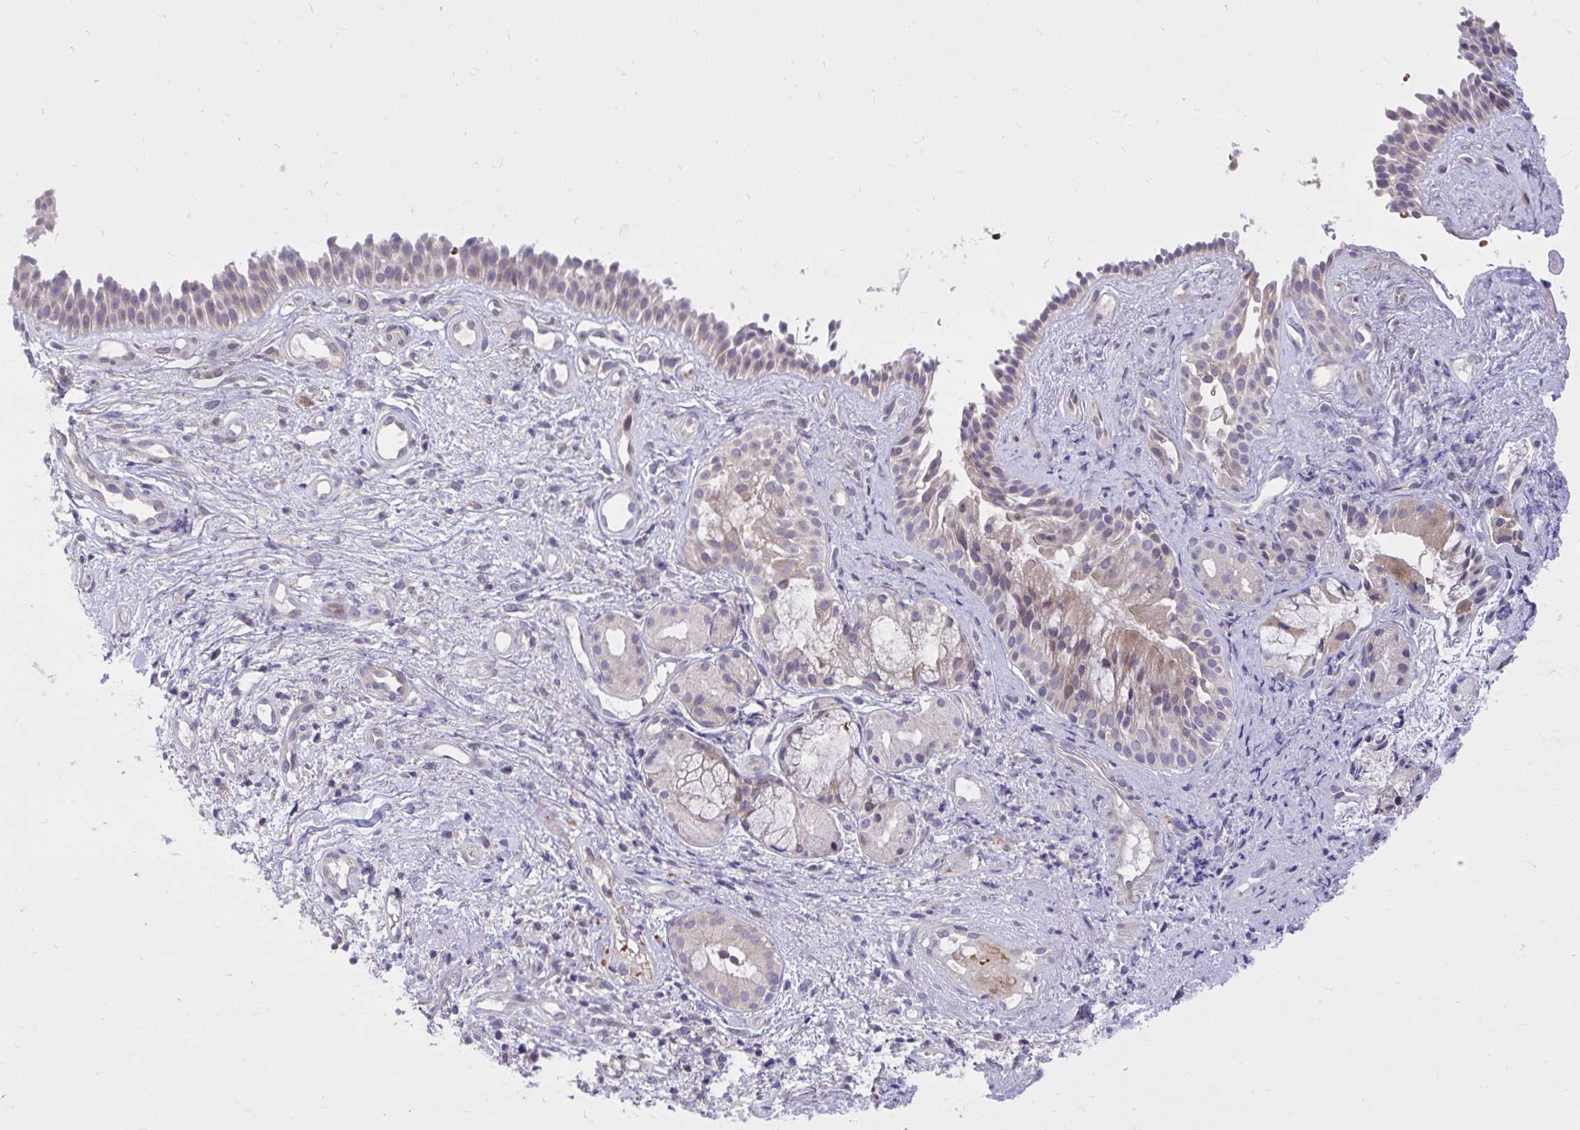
{"staining": {"intensity": "weak", "quantity": "25%-75%", "location": "cytoplasmic/membranous"}, "tissue": "nasopharynx", "cell_type": "Respiratory epithelial cells", "image_type": "normal", "snomed": [{"axis": "morphology", "description": "Normal tissue, NOS"}, {"axis": "morphology", "description": "Inflammation, NOS"}, {"axis": "topography", "description": "Nasopharynx"}], "caption": "Protein expression analysis of benign nasopharynx exhibits weak cytoplasmic/membranous positivity in approximately 25%-75% of respiratory epithelial cells.", "gene": "DPY19L1", "patient": {"sex": "male", "age": 54}}